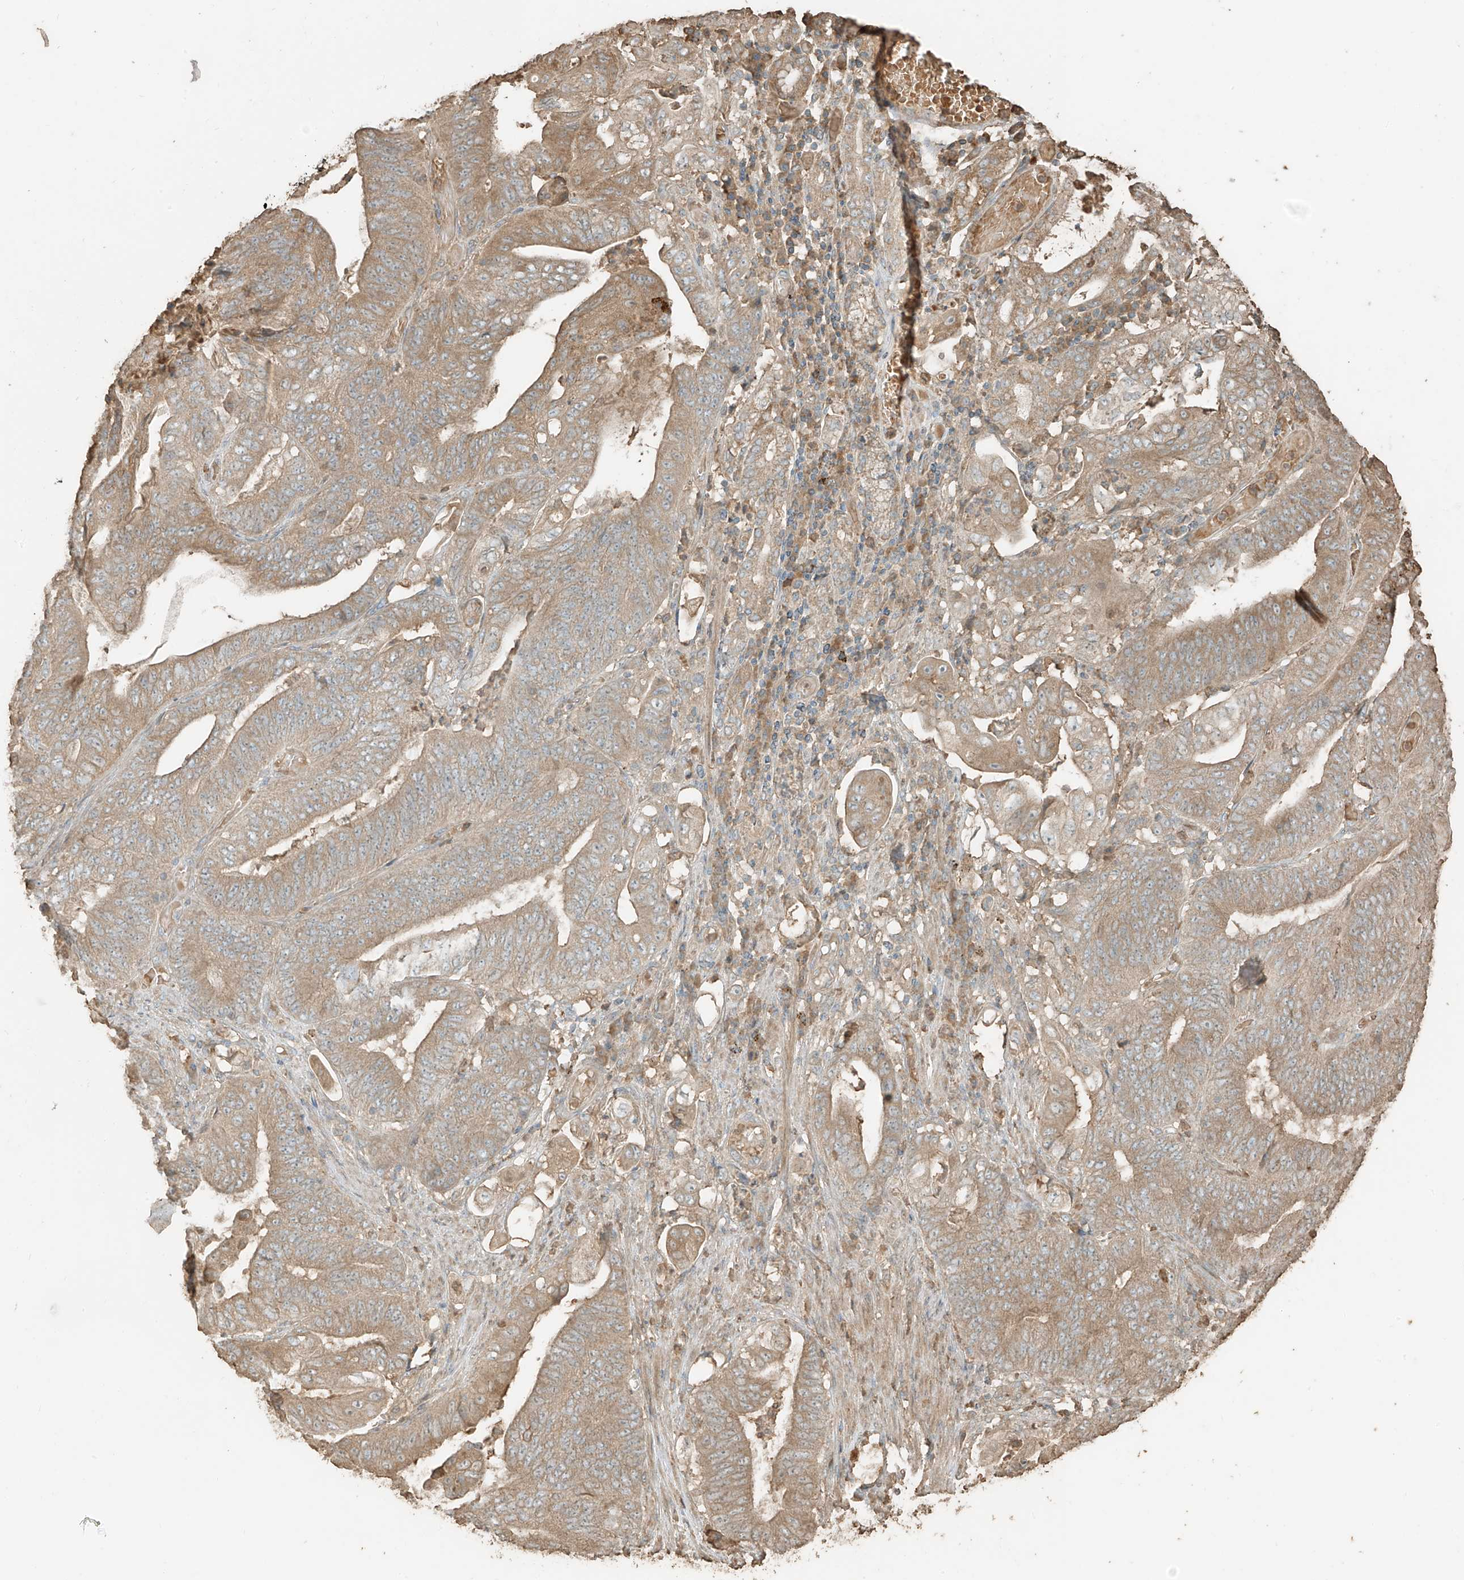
{"staining": {"intensity": "moderate", "quantity": ">75%", "location": "cytoplasmic/membranous"}, "tissue": "stomach cancer", "cell_type": "Tumor cells", "image_type": "cancer", "snomed": [{"axis": "morphology", "description": "Adenocarcinoma, NOS"}, {"axis": "topography", "description": "Stomach"}], "caption": "IHC photomicrograph of neoplastic tissue: stomach cancer stained using immunohistochemistry (IHC) reveals medium levels of moderate protein expression localized specifically in the cytoplasmic/membranous of tumor cells, appearing as a cytoplasmic/membranous brown color.", "gene": "RFTN2", "patient": {"sex": "female", "age": 73}}